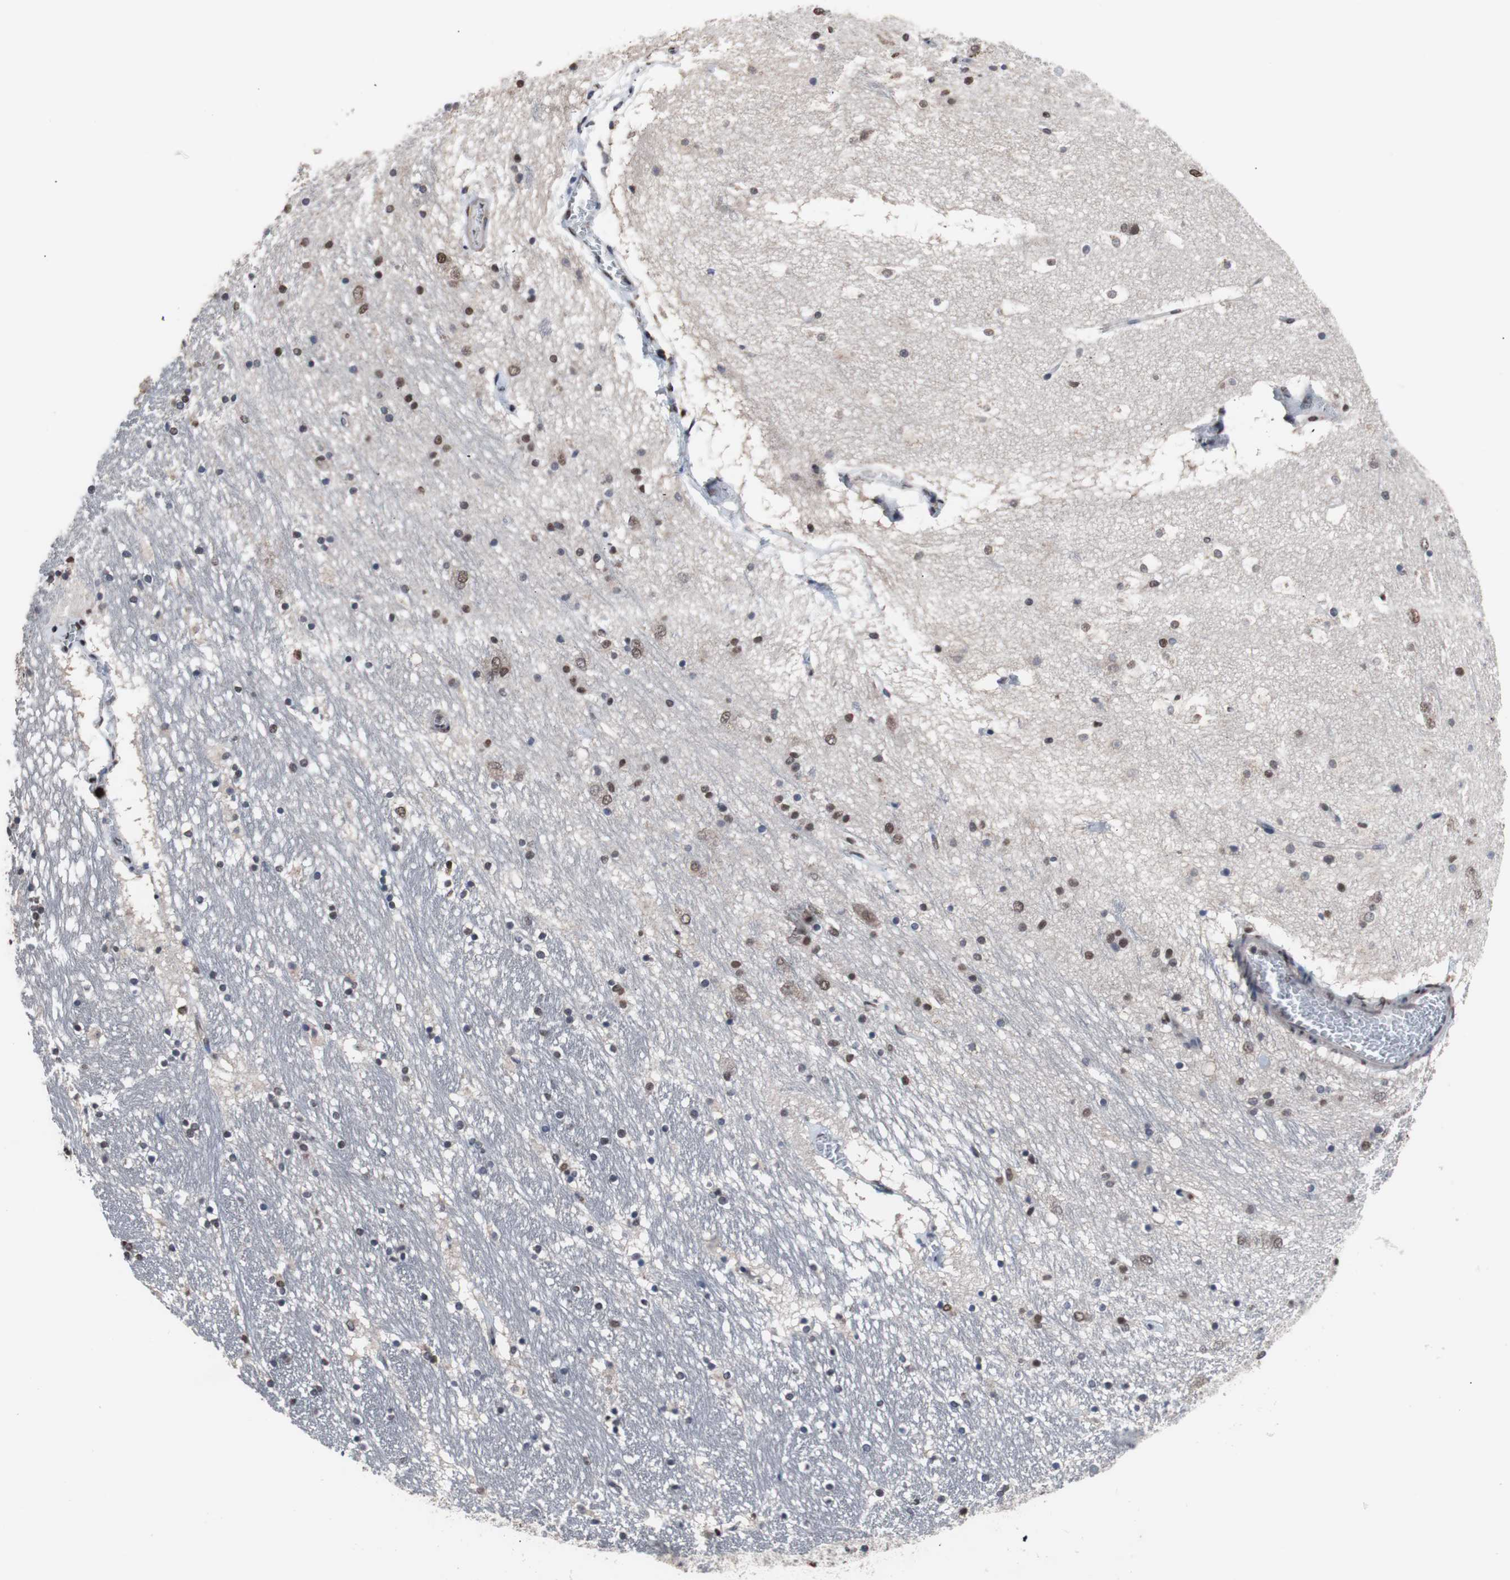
{"staining": {"intensity": "moderate", "quantity": ">75%", "location": "nuclear"}, "tissue": "hippocampus", "cell_type": "Glial cells", "image_type": "normal", "snomed": [{"axis": "morphology", "description": "Normal tissue, NOS"}, {"axis": "topography", "description": "Hippocampus"}], "caption": "Brown immunohistochemical staining in unremarkable human hippocampus demonstrates moderate nuclear positivity in approximately >75% of glial cells.", "gene": "MED27", "patient": {"sex": "male", "age": 45}}